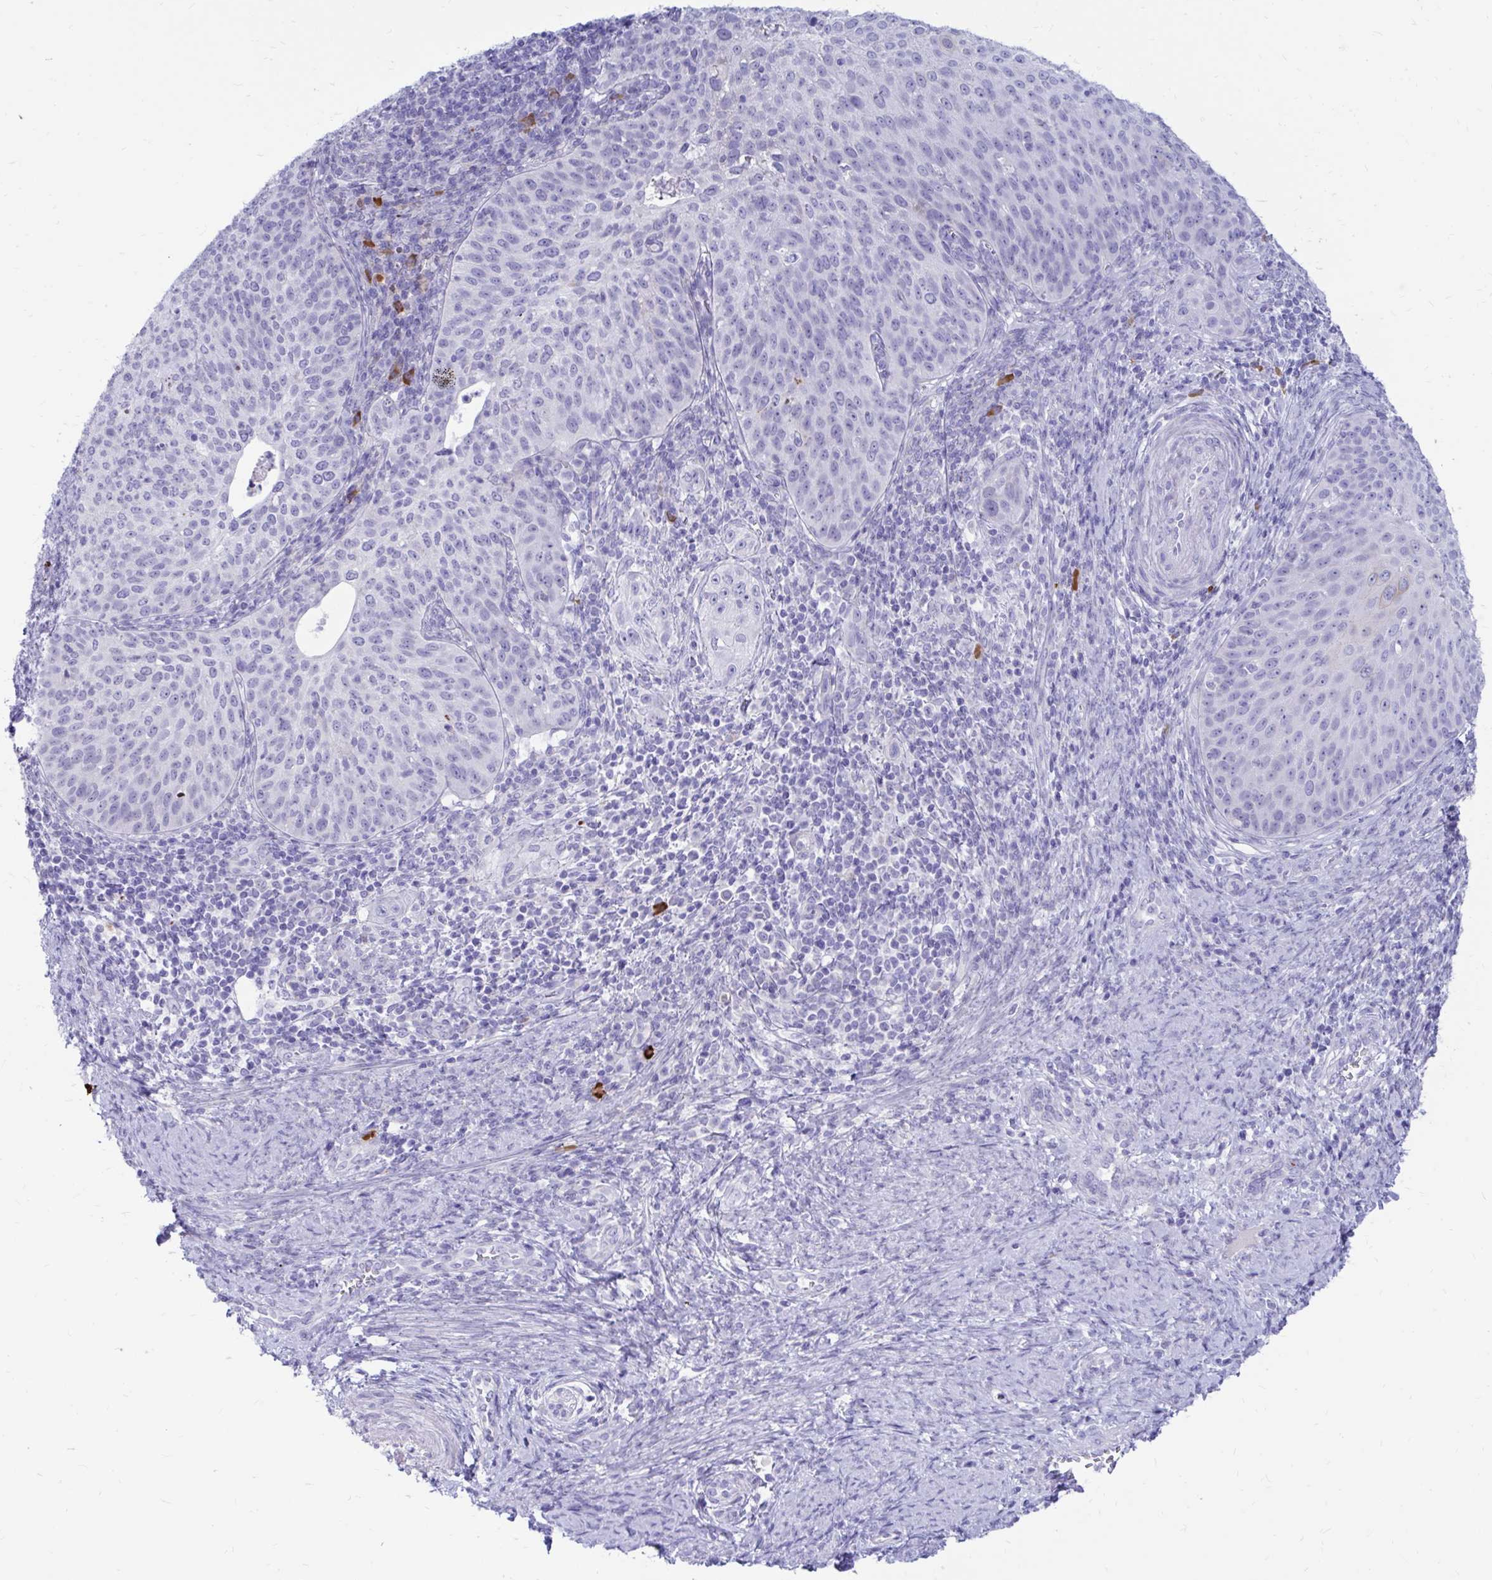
{"staining": {"intensity": "negative", "quantity": "none", "location": "none"}, "tissue": "cervical cancer", "cell_type": "Tumor cells", "image_type": "cancer", "snomed": [{"axis": "morphology", "description": "Squamous cell carcinoma, NOS"}, {"axis": "topography", "description": "Cervix"}], "caption": "Human squamous cell carcinoma (cervical) stained for a protein using immunohistochemistry exhibits no staining in tumor cells.", "gene": "IGSF5", "patient": {"sex": "female", "age": 30}}